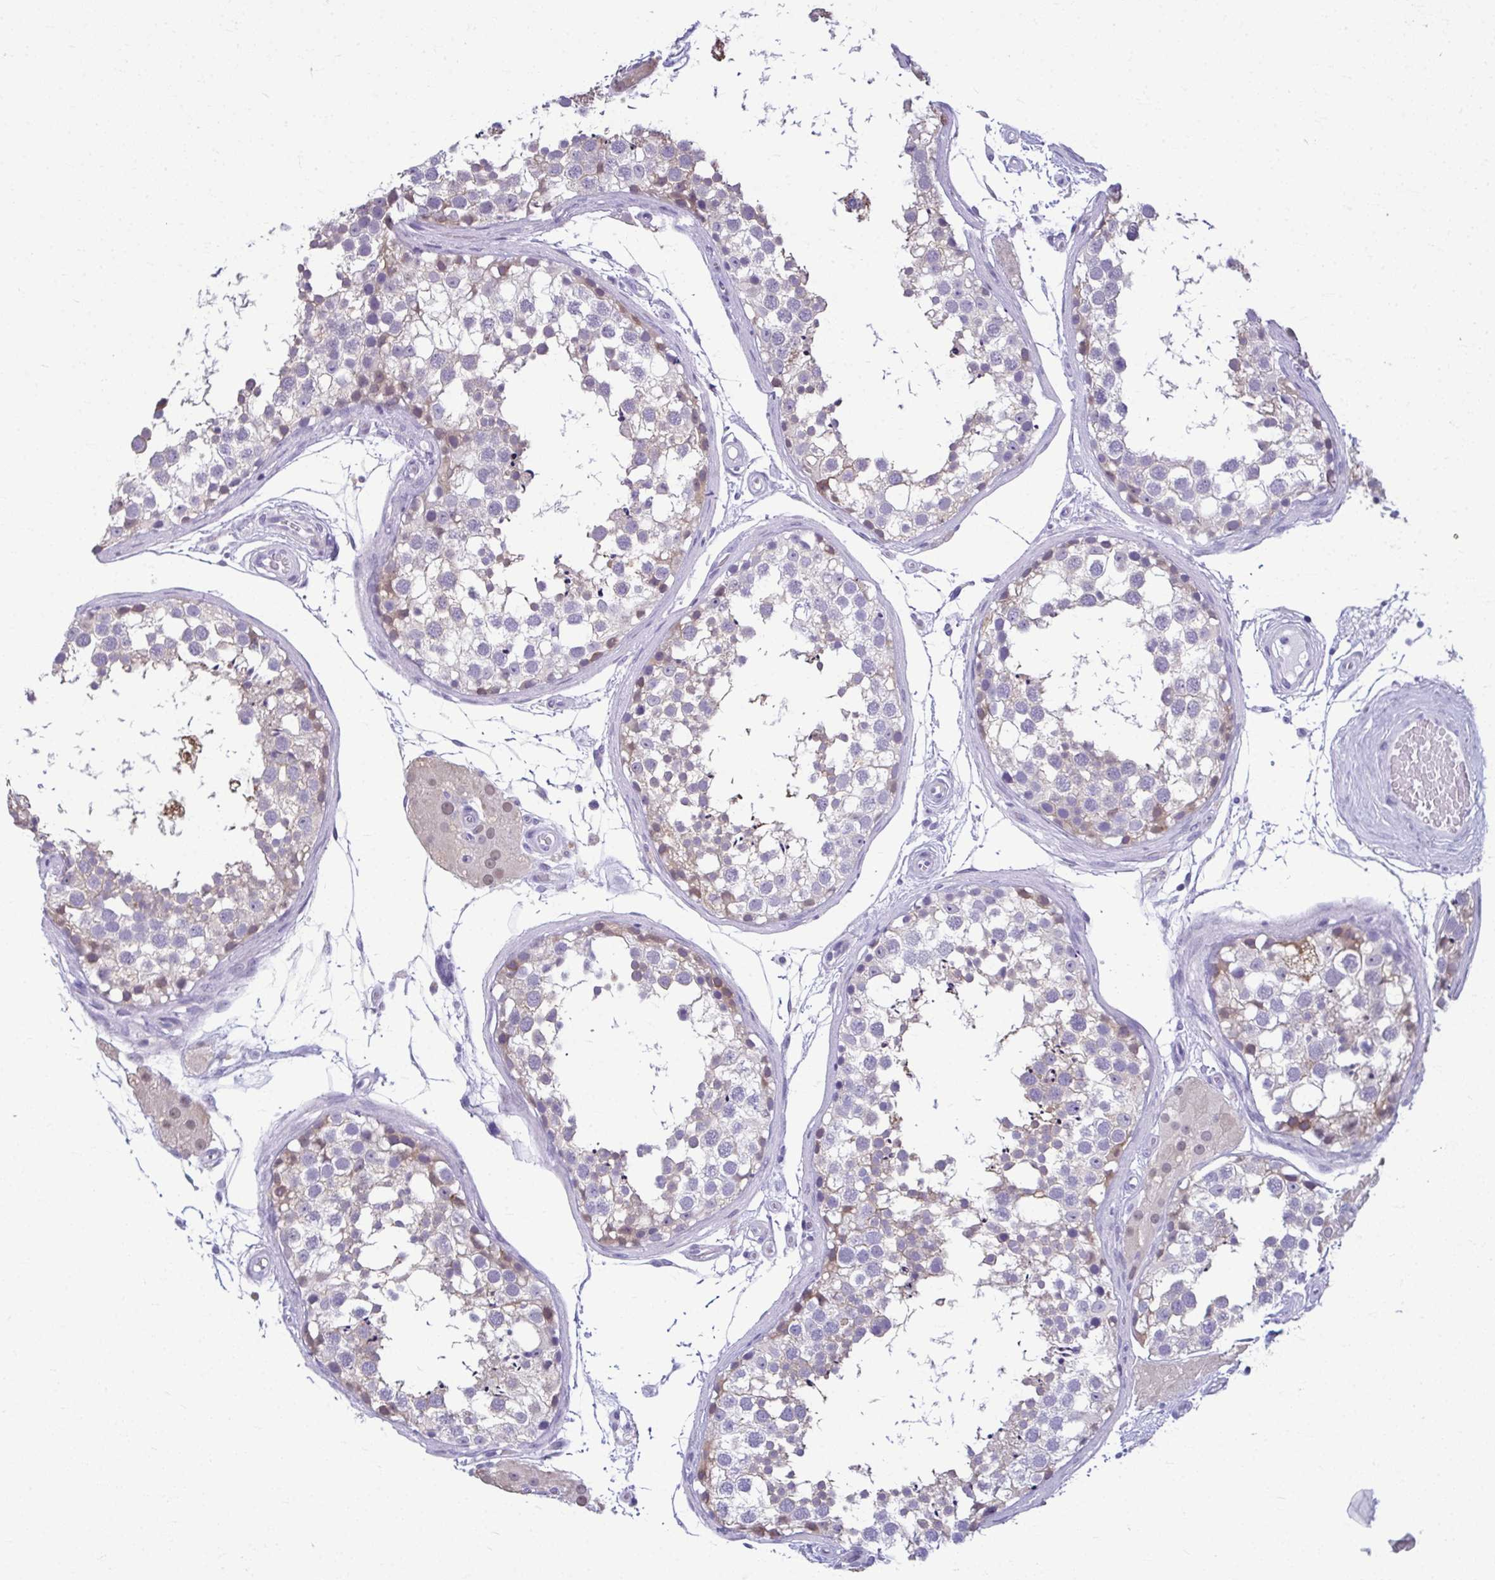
{"staining": {"intensity": "weak", "quantity": "<25%", "location": "cytoplasmic/membranous"}, "tissue": "testis", "cell_type": "Cells in seminiferous ducts", "image_type": "normal", "snomed": [{"axis": "morphology", "description": "Normal tissue, NOS"}, {"axis": "morphology", "description": "Seminoma, NOS"}, {"axis": "topography", "description": "Testis"}], "caption": "Benign testis was stained to show a protein in brown. There is no significant expression in cells in seminiferous ducts. (Immunohistochemistry, brightfield microscopy, high magnification).", "gene": "SERPINI1", "patient": {"sex": "male", "age": 65}}